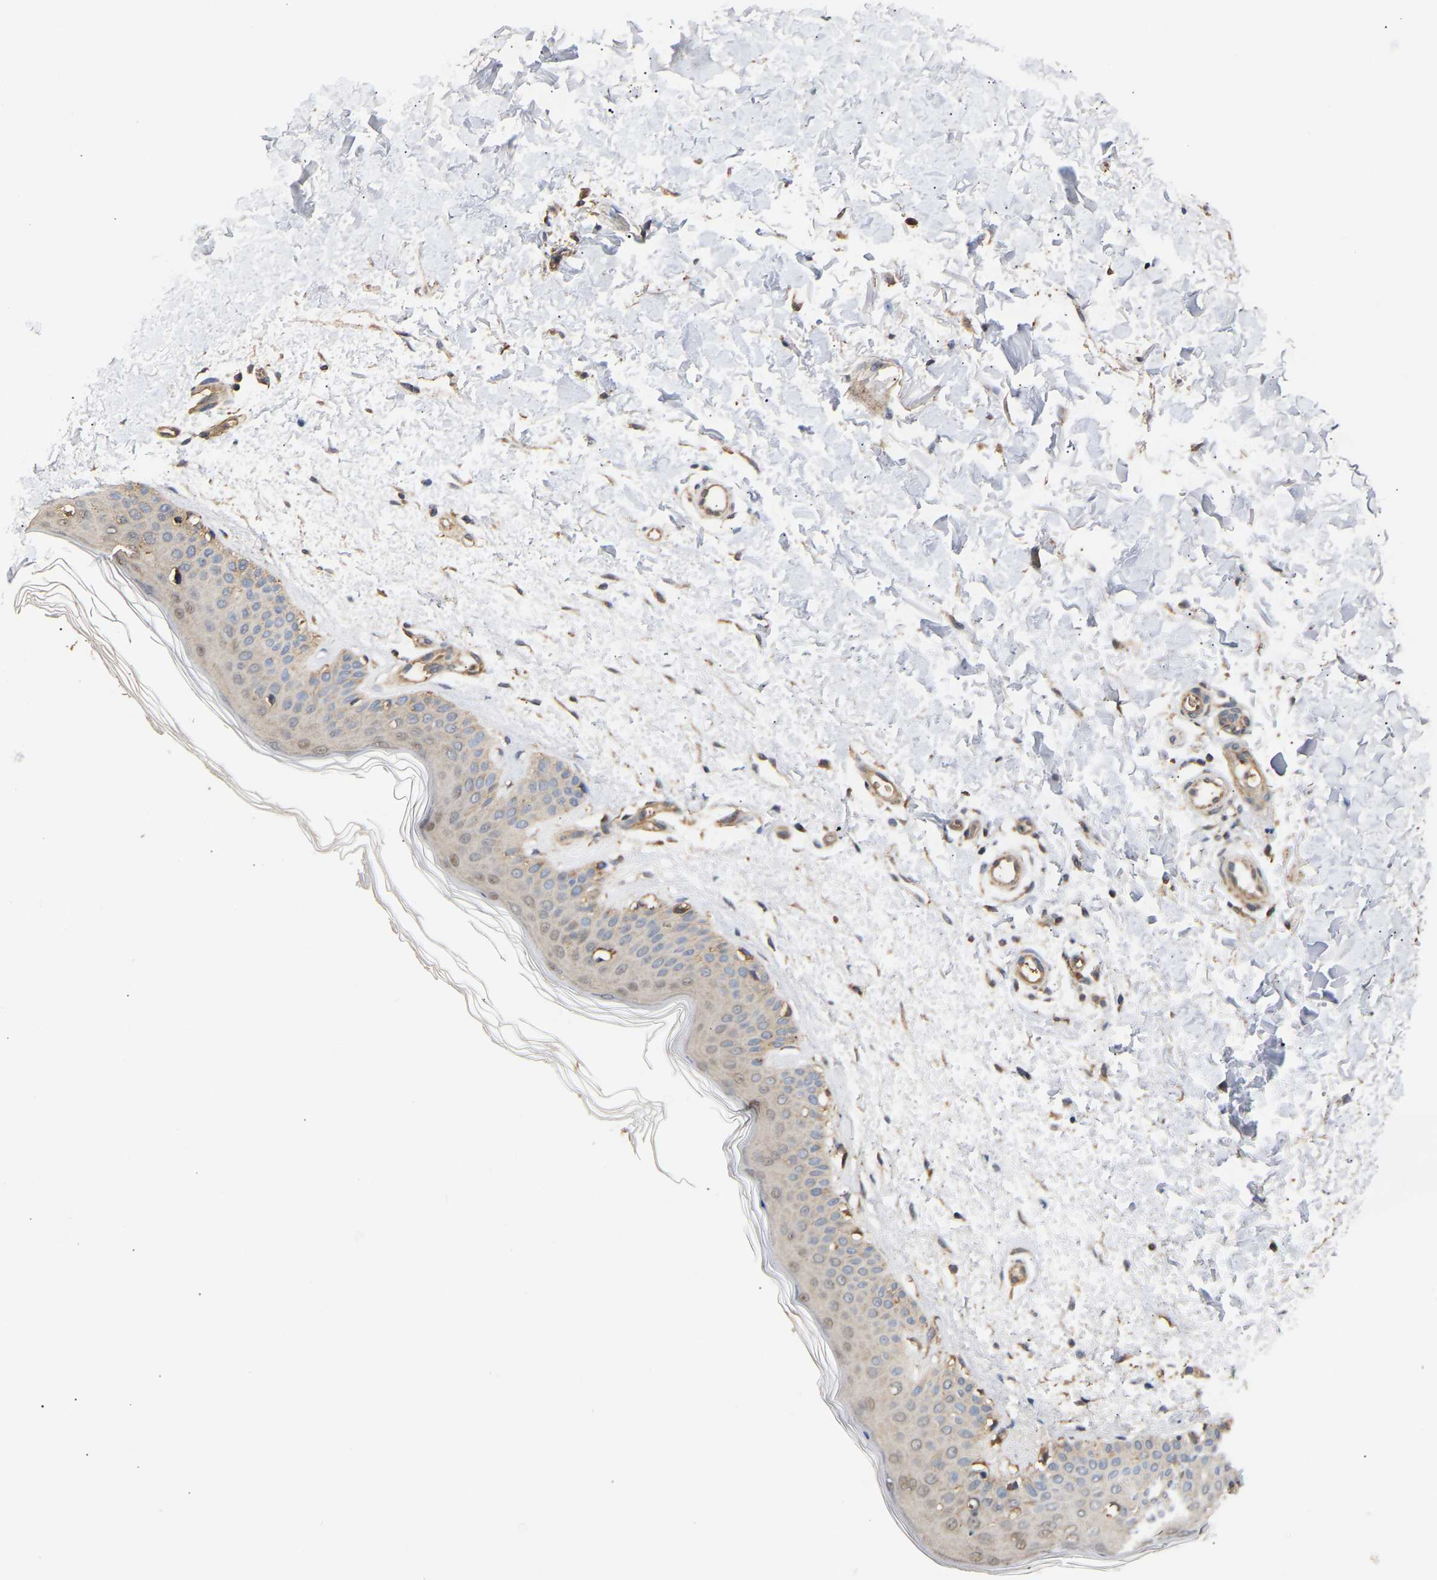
{"staining": {"intensity": "moderate", "quantity": ">75%", "location": "cytoplasmic/membranous"}, "tissue": "skin", "cell_type": "Fibroblasts", "image_type": "normal", "snomed": [{"axis": "morphology", "description": "Normal tissue, NOS"}, {"axis": "morphology", "description": "Malignant melanoma, NOS"}, {"axis": "topography", "description": "Skin"}], "caption": "IHC (DAB (3,3'-diaminobenzidine)) staining of normal skin displays moderate cytoplasmic/membranous protein expression in about >75% of fibroblasts. Immunohistochemistry (ihc) stains the protein in brown and the nuclei are stained blue.", "gene": "ZNF26", "patient": {"sex": "male", "age": 83}}